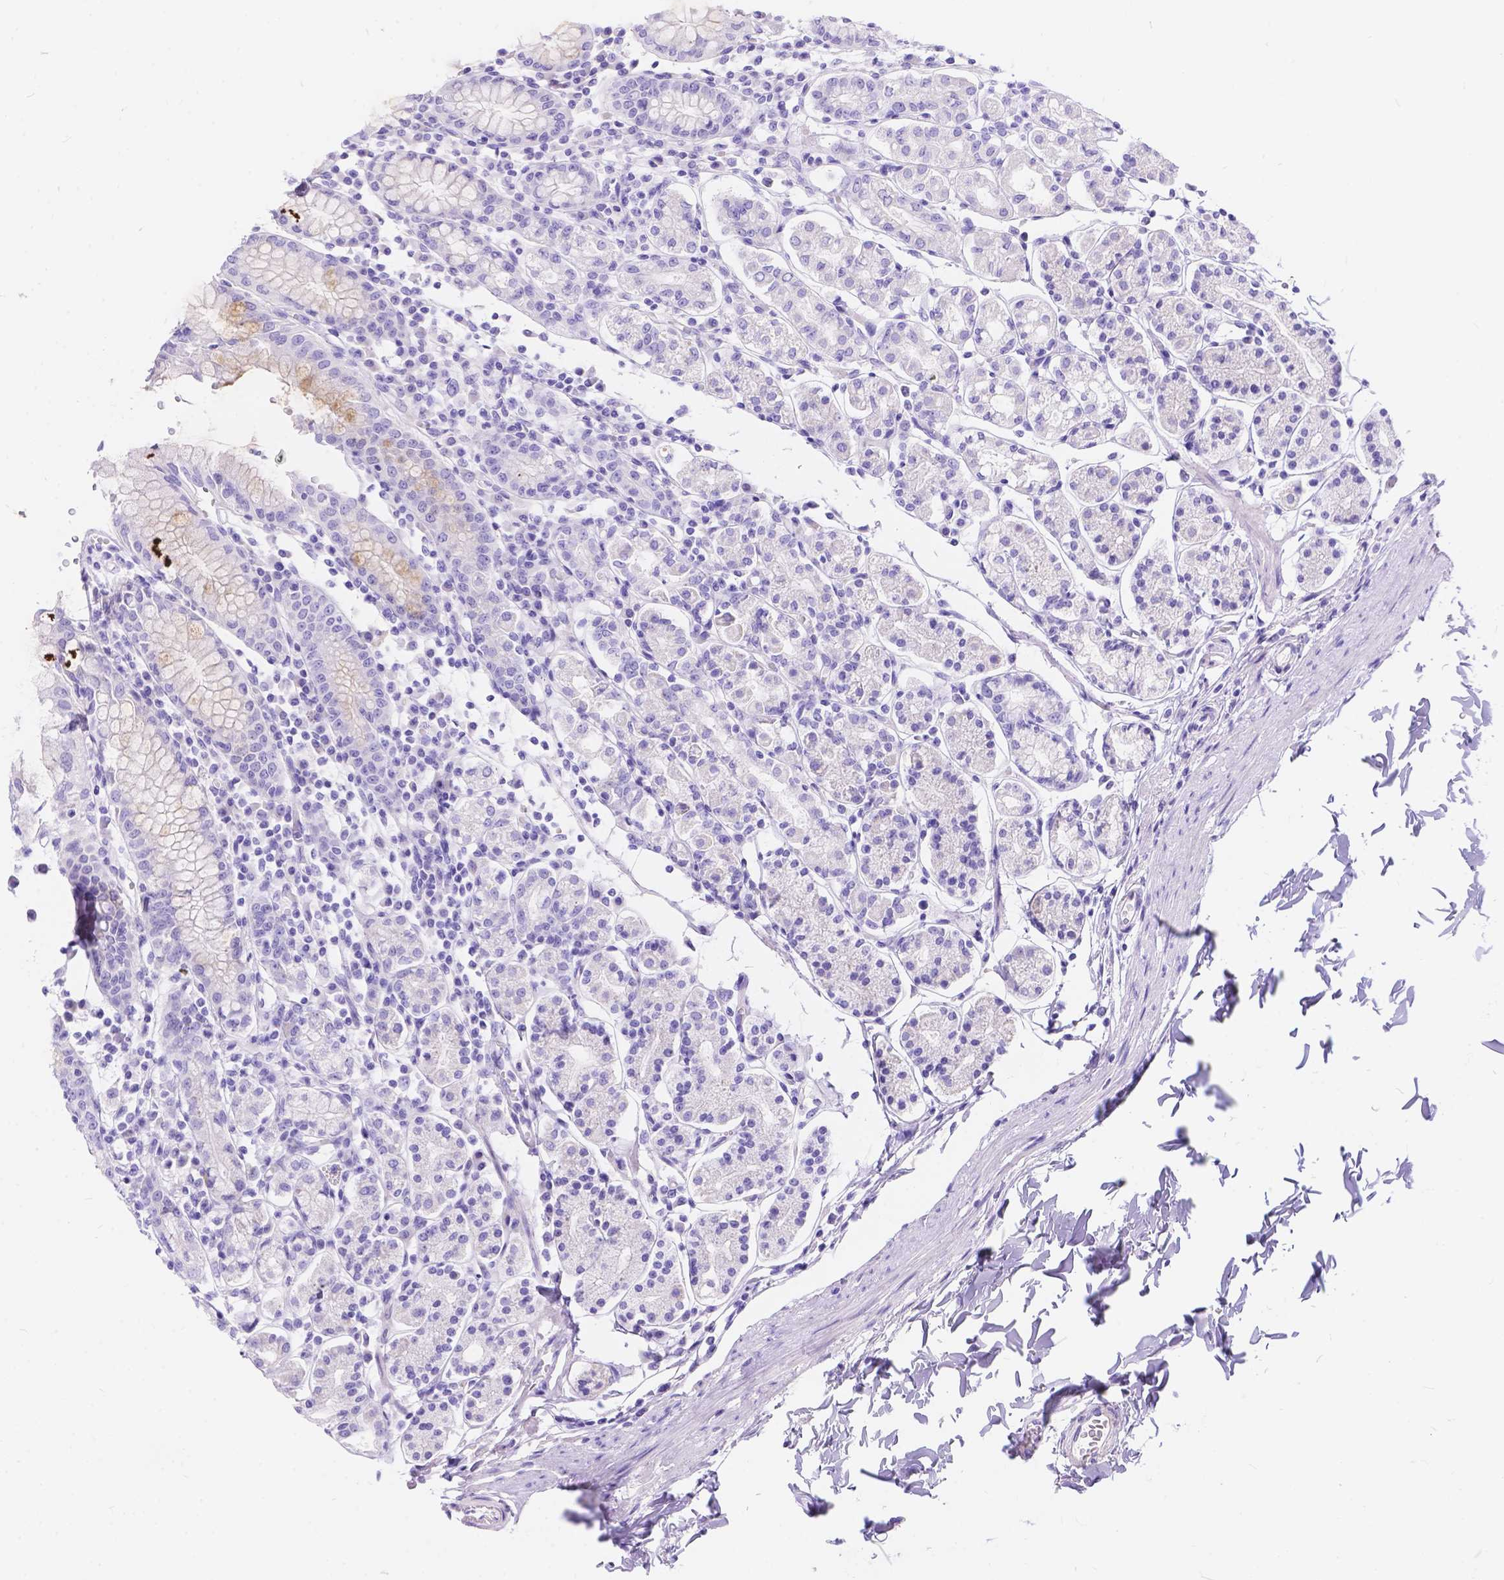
{"staining": {"intensity": "negative", "quantity": "none", "location": "none"}, "tissue": "stomach", "cell_type": "Glandular cells", "image_type": "normal", "snomed": [{"axis": "morphology", "description": "Normal tissue, NOS"}, {"axis": "topography", "description": "Stomach, upper"}, {"axis": "topography", "description": "Stomach"}], "caption": "Immunohistochemical staining of normal human stomach reveals no significant expression in glandular cells. The staining is performed using DAB brown chromogen with nuclei counter-stained in using hematoxylin.", "gene": "KLHL10", "patient": {"sex": "male", "age": 62}}